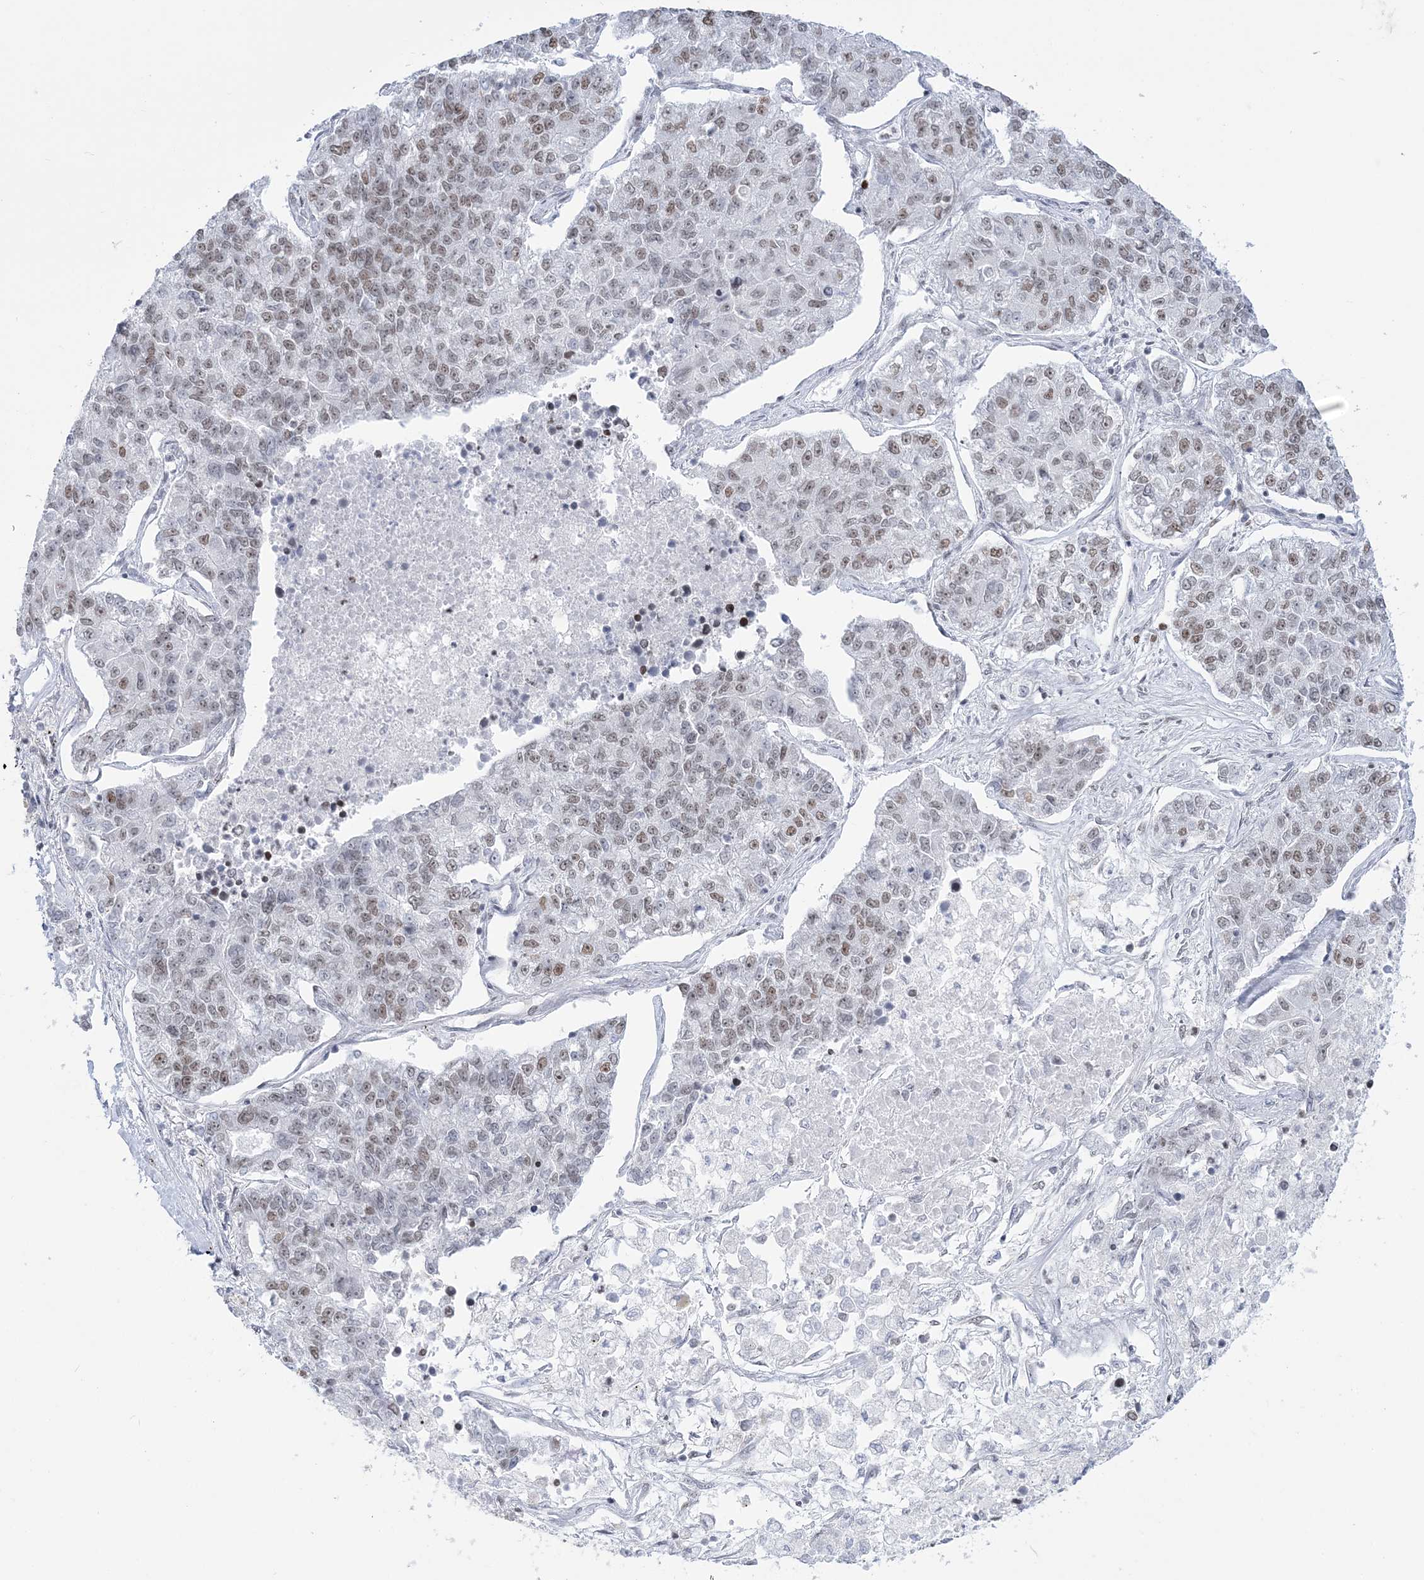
{"staining": {"intensity": "weak", "quantity": ">75%", "location": "nuclear"}, "tissue": "lung cancer", "cell_type": "Tumor cells", "image_type": "cancer", "snomed": [{"axis": "morphology", "description": "Adenocarcinoma, NOS"}, {"axis": "topography", "description": "Lung"}], "caption": "Protein staining by immunohistochemistry (IHC) reveals weak nuclear staining in approximately >75% of tumor cells in adenocarcinoma (lung). (Brightfield microscopy of DAB IHC at high magnification).", "gene": "DDX21", "patient": {"sex": "male", "age": 49}}